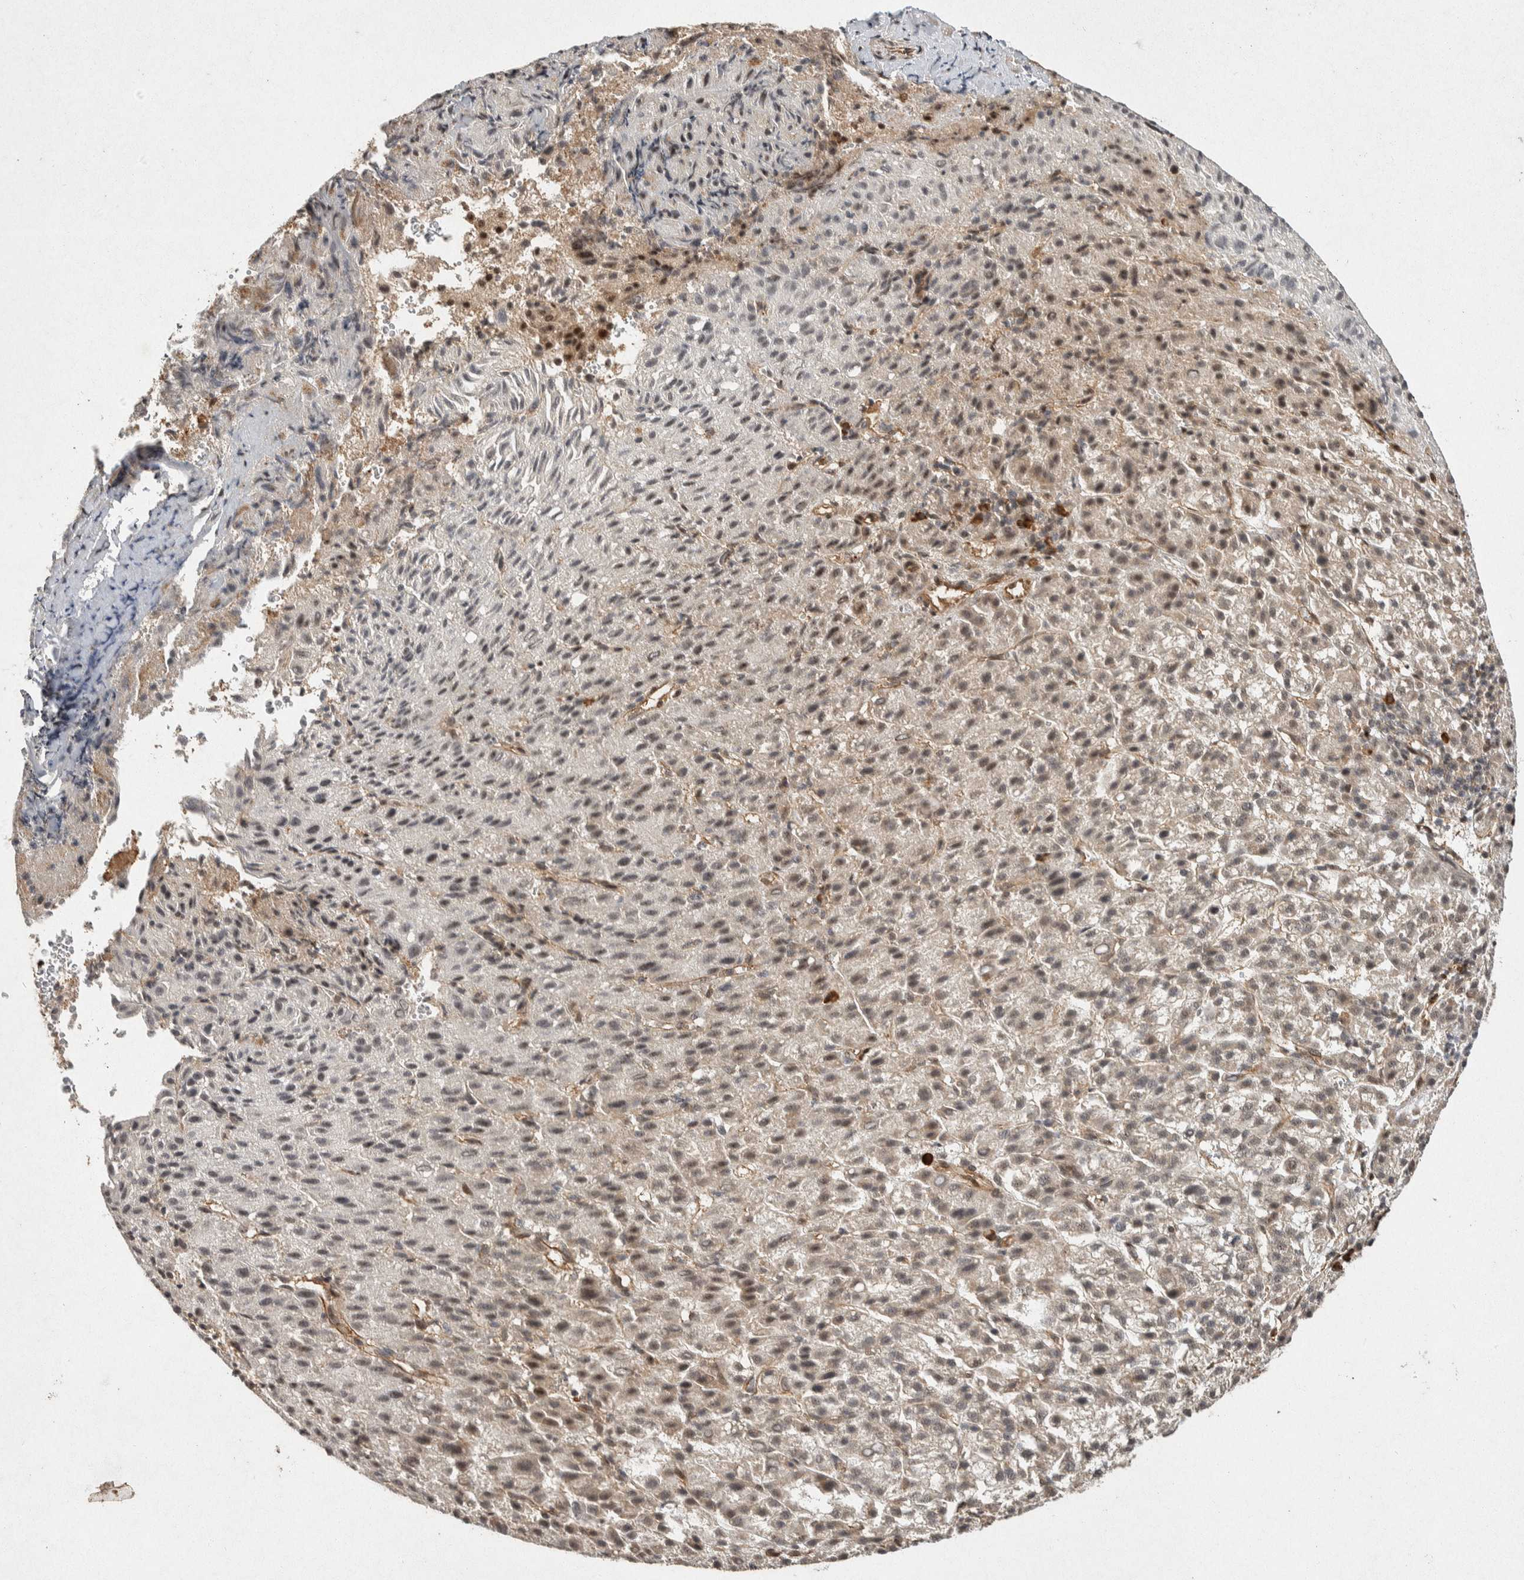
{"staining": {"intensity": "weak", "quantity": "25%-75%", "location": "cytoplasmic/membranous"}, "tissue": "liver cancer", "cell_type": "Tumor cells", "image_type": "cancer", "snomed": [{"axis": "morphology", "description": "Carcinoma, Hepatocellular, NOS"}, {"axis": "topography", "description": "Liver"}], "caption": "Immunohistochemistry (IHC) of human hepatocellular carcinoma (liver) shows low levels of weak cytoplasmic/membranous staining in about 25%-75% of tumor cells.", "gene": "TOR1B", "patient": {"sex": "female", "age": 58}}